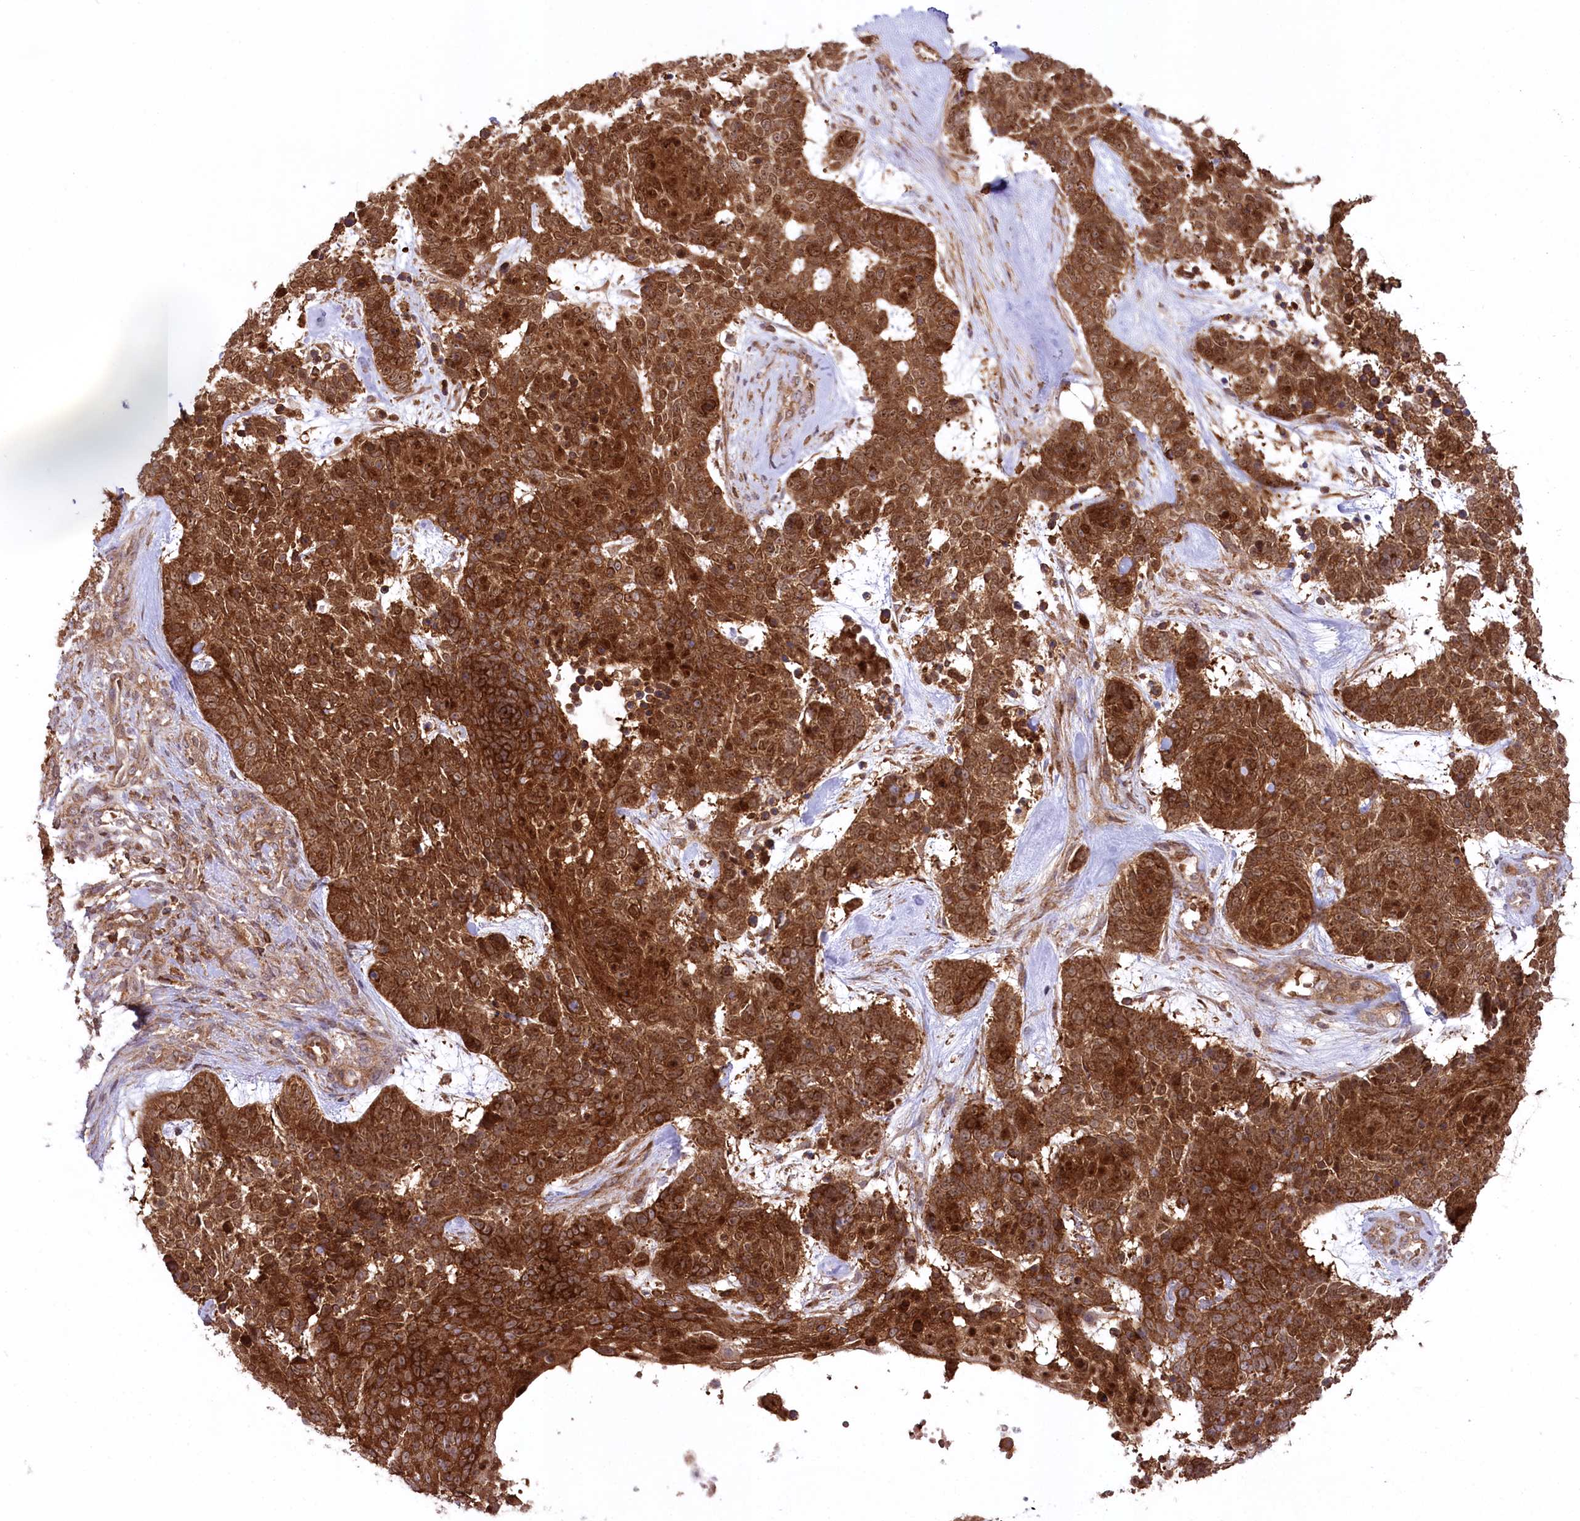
{"staining": {"intensity": "strong", "quantity": ">75%", "location": "cytoplasmic/membranous"}, "tissue": "skin cancer", "cell_type": "Tumor cells", "image_type": "cancer", "snomed": [{"axis": "morphology", "description": "Basal cell carcinoma"}, {"axis": "topography", "description": "Skin"}], "caption": "Immunohistochemical staining of skin cancer (basal cell carcinoma) demonstrates strong cytoplasmic/membranous protein expression in about >75% of tumor cells.", "gene": "CCDC91", "patient": {"sex": "female", "age": 81}}